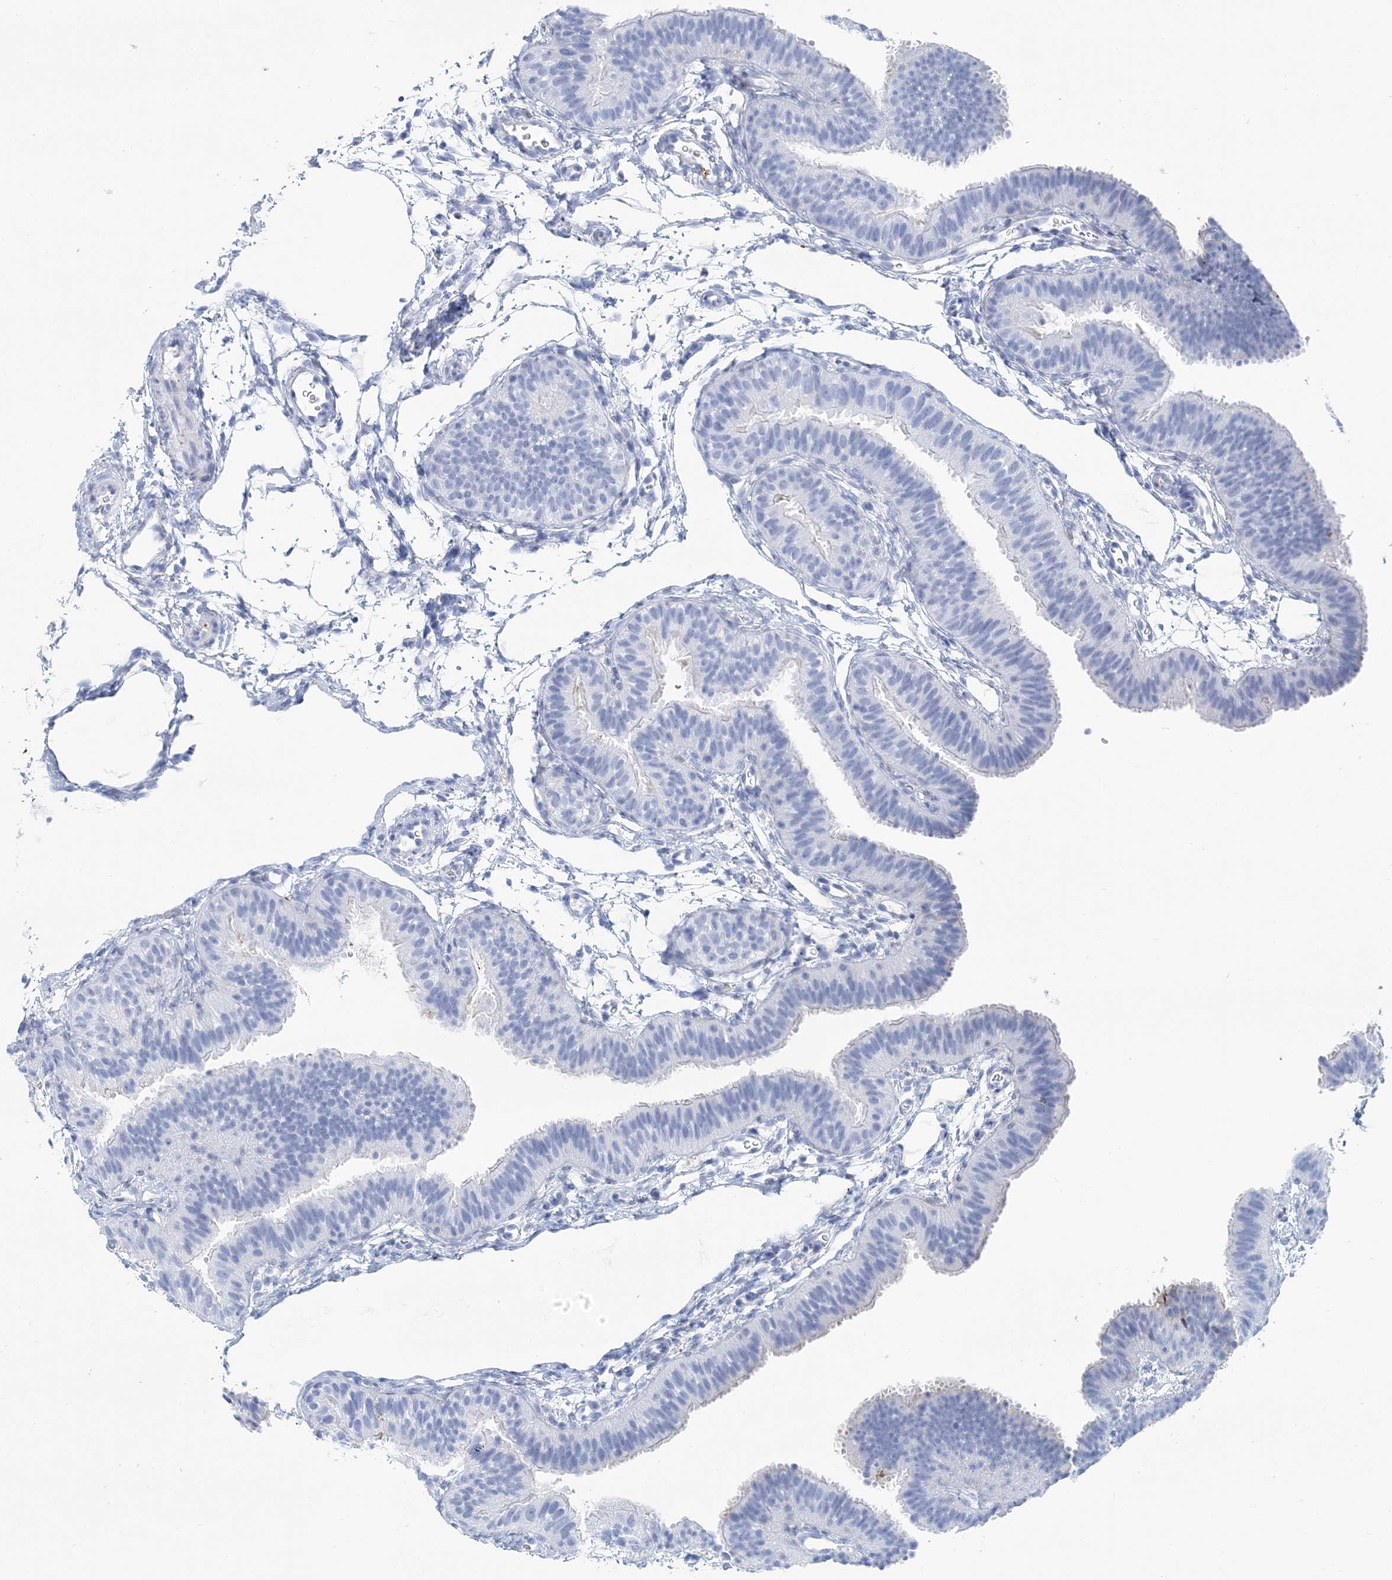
{"staining": {"intensity": "negative", "quantity": "none", "location": "none"}, "tissue": "fallopian tube", "cell_type": "Glandular cells", "image_type": "normal", "snomed": [{"axis": "morphology", "description": "Normal tissue, NOS"}, {"axis": "topography", "description": "Fallopian tube"}], "caption": "Immunohistochemistry (IHC) photomicrograph of unremarkable fallopian tube: human fallopian tube stained with DAB (3,3'-diaminobenzidine) displays no significant protein positivity in glandular cells.", "gene": "NKX6", "patient": {"sex": "female", "age": 35}}